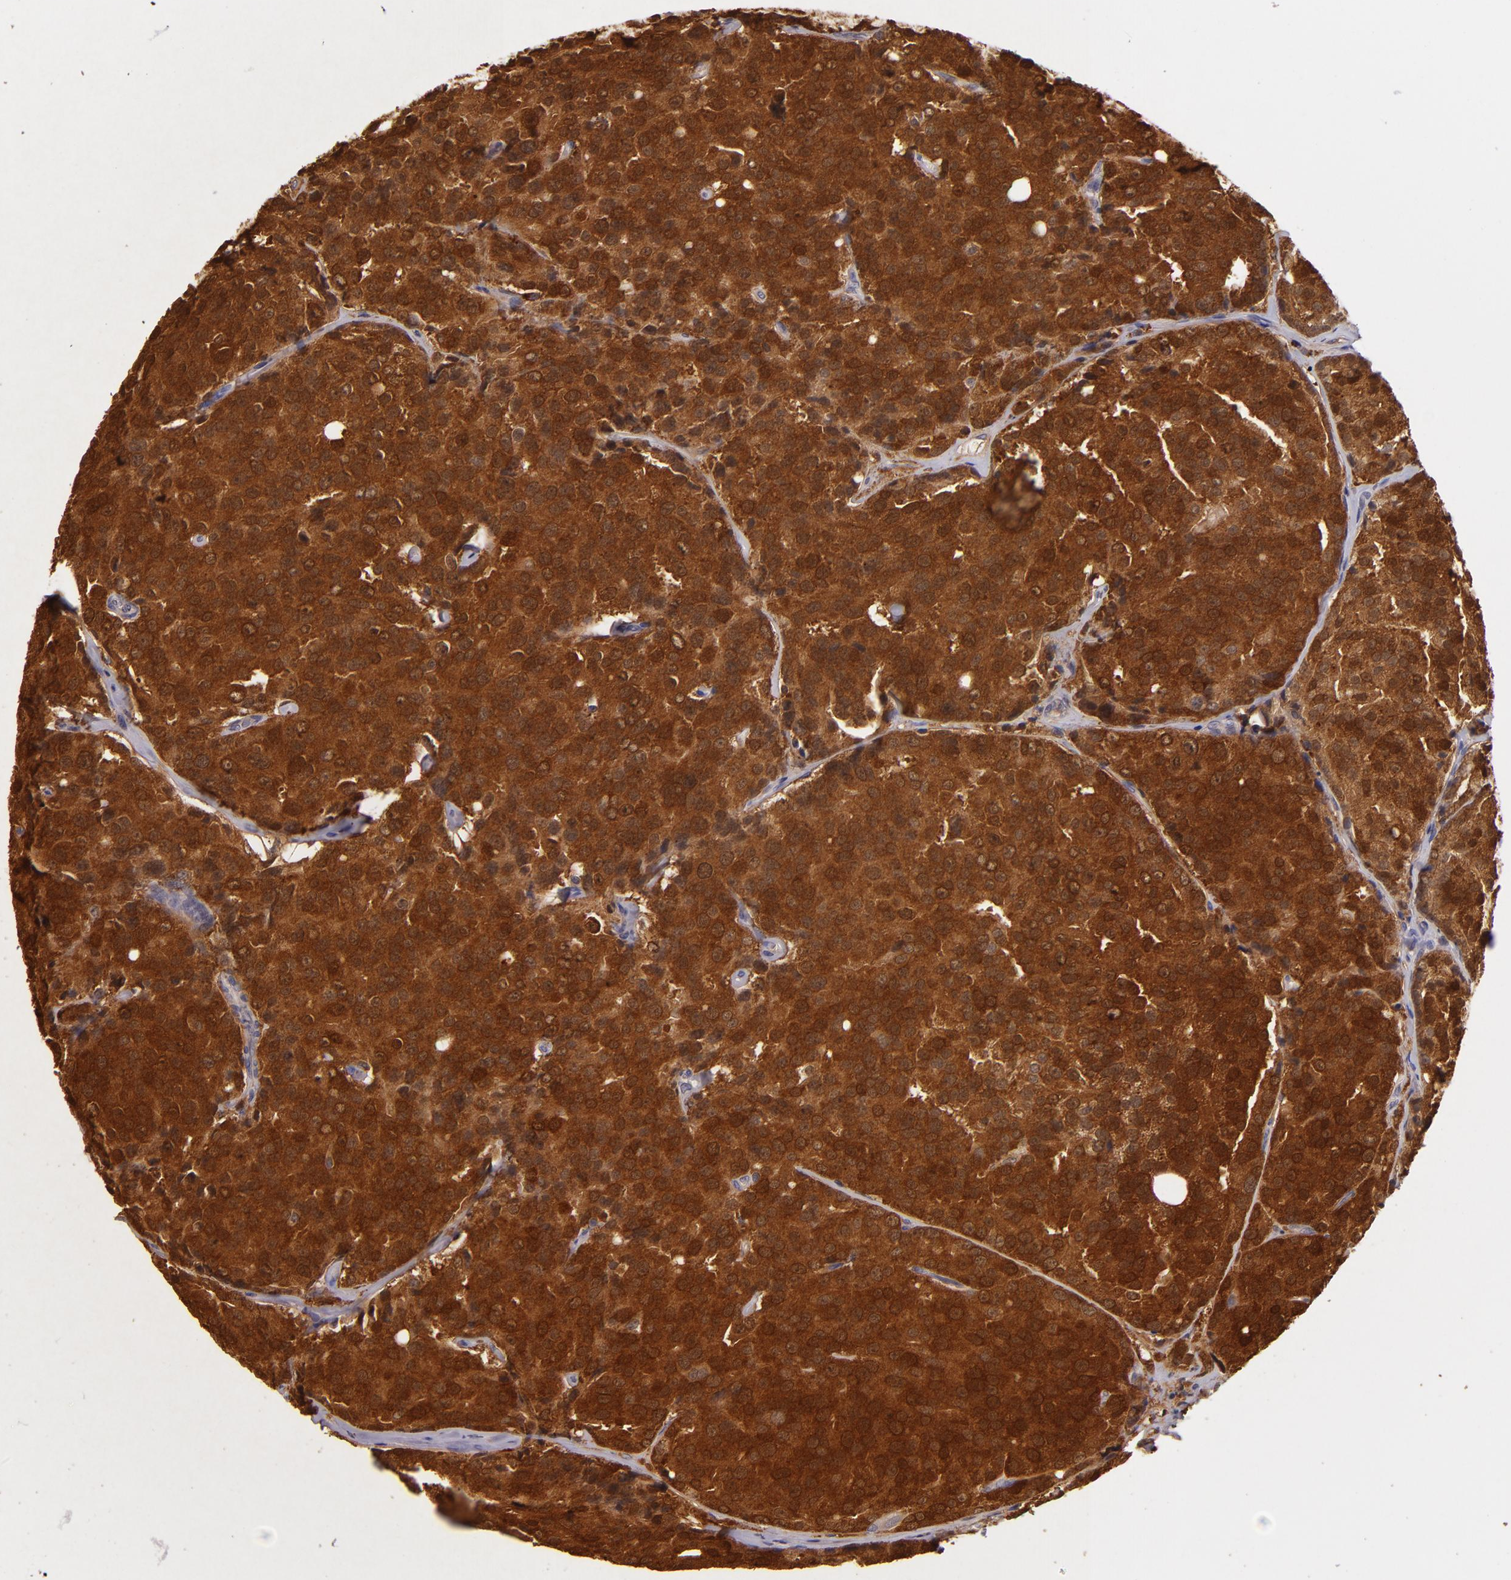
{"staining": {"intensity": "strong", "quantity": ">75%", "location": "cytoplasmic/membranous"}, "tissue": "prostate cancer", "cell_type": "Tumor cells", "image_type": "cancer", "snomed": [{"axis": "morphology", "description": "Adenocarcinoma, High grade"}, {"axis": "topography", "description": "Prostate"}], "caption": "The histopathology image reveals a brown stain indicating the presence of a protein in the cytoplasmic/membranous of tumor cells in prostate cancer (high-grade adenocarcinoma).", "gene": "FHIT", "patient": {"sex": "male", "age": 64}}